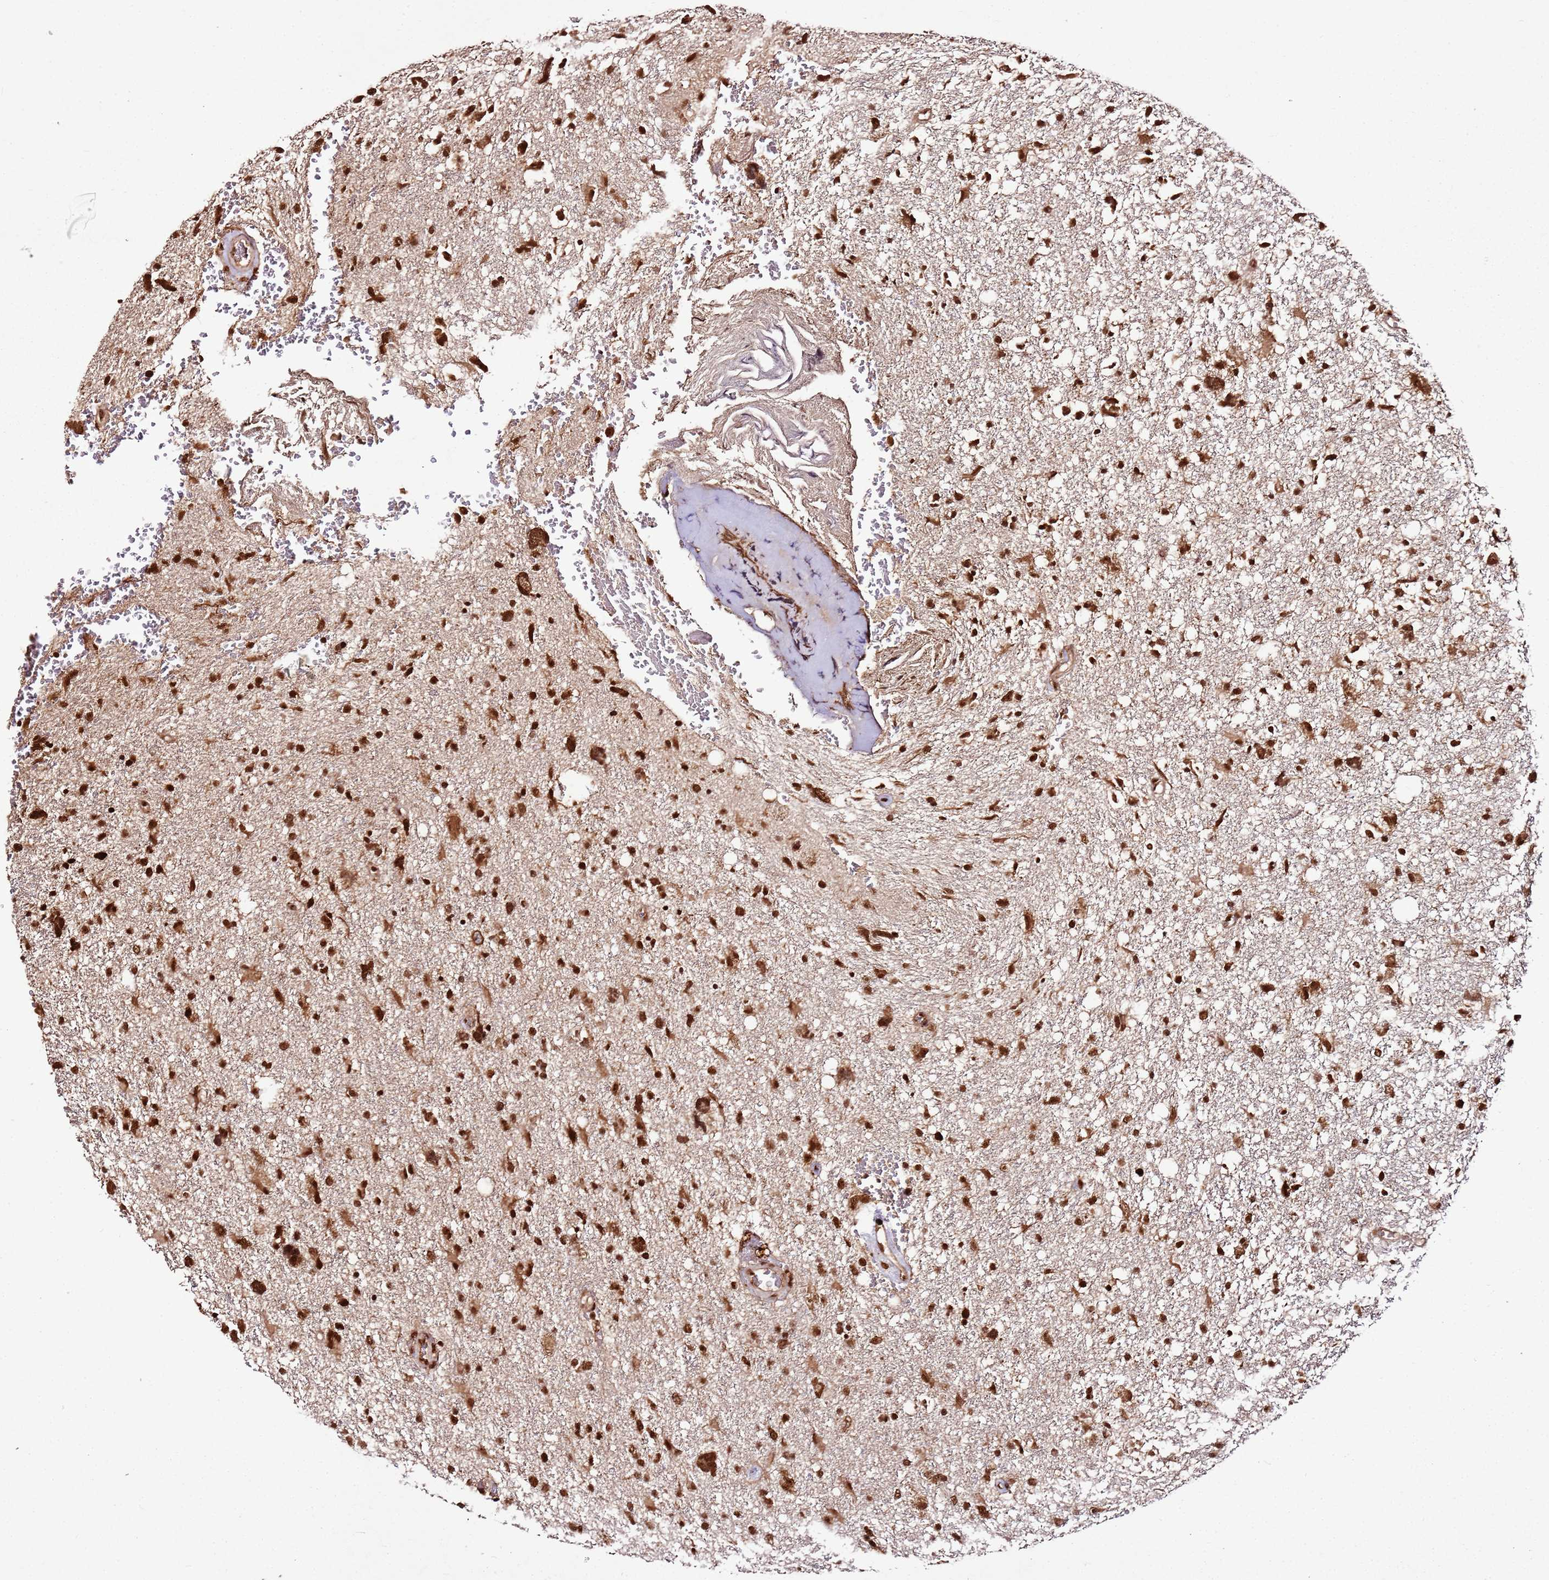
{"staining": {"intensity": "strong", "quantity": ">75%", "location": "nuclear"}, "tissue": "glioma", "cell_type": "Tumor cells", "image_type": "cancer", "snomed": [{"axis": "morphology", "description": "Glioma, malignant, High grade"}, {"axis": "topography", "description": "Brain"}], "caption": "A histopathology image of malignant glioma (high-grade) stained for a protein displays strong nuclear brown staining in tumor cells. (DAB (3,3'-diaminobenzidine) IHC, brown staining for protein, blue staining for nuclei).", "gene": "XRN2", "patient": {"sex": "male", "age": 61}}